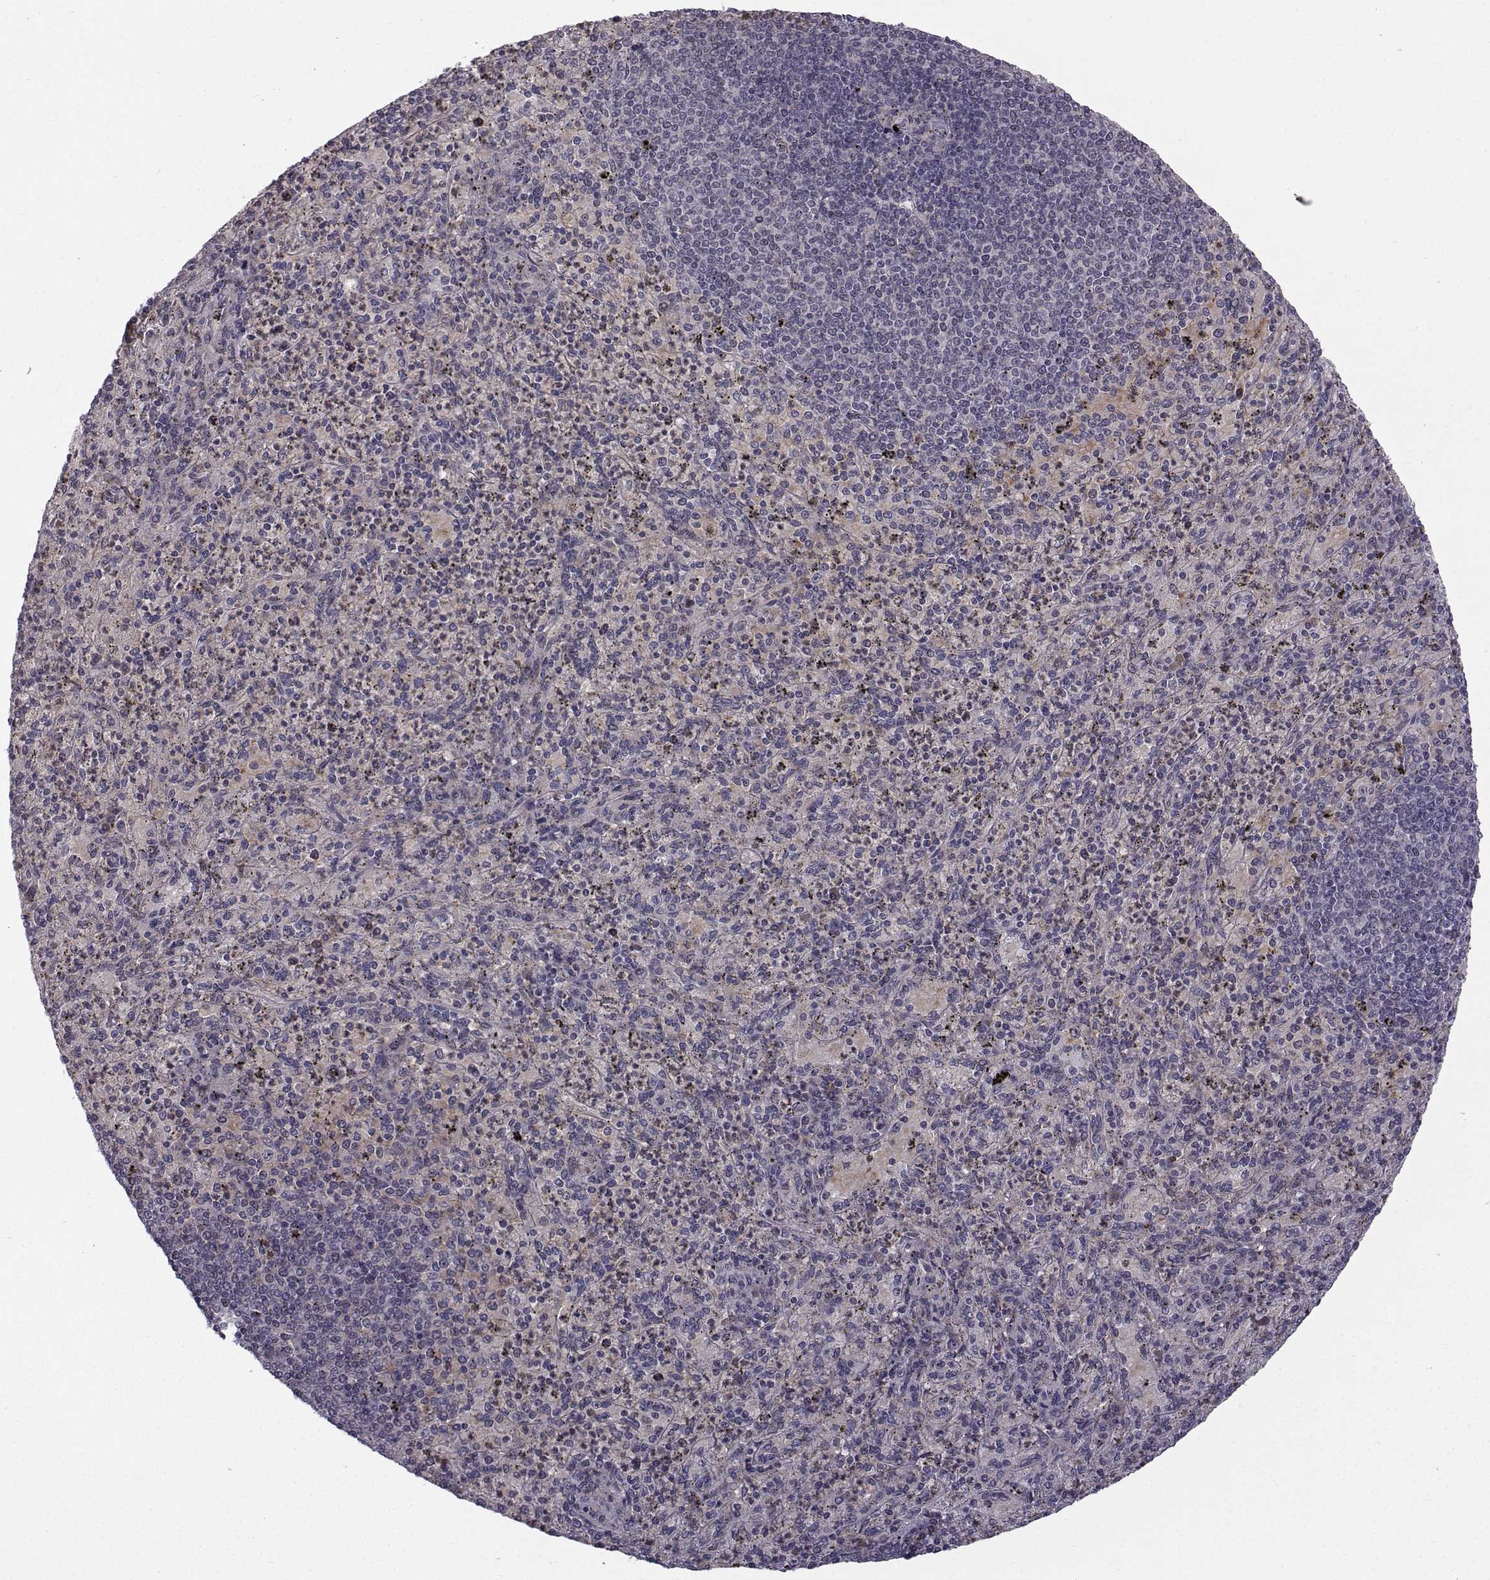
{"staining": {"intensity": "negative", "quantity": "none", "location": "none"}, "tissue": "spleen", "cell_type": "Cells in red pulp", "image_type": "normal", "snomed": [{"axis": "morphology", "description": "Normal tissue, NOS"}, {"axis": "topography", "description": "Spleen"}], "caption": "A high-resolution image shows immunohistochemistry staining of unremarkable spleen, which demonstrates no significant staining in cells in red pulp. (Stains: DAB immunohistochemistry (IHC) with hematoxylin counter stain, Microscopy: brightfield microscopy at high magnification).", "gene": "APC", "patient": {"sex": "male", "age": 60}}